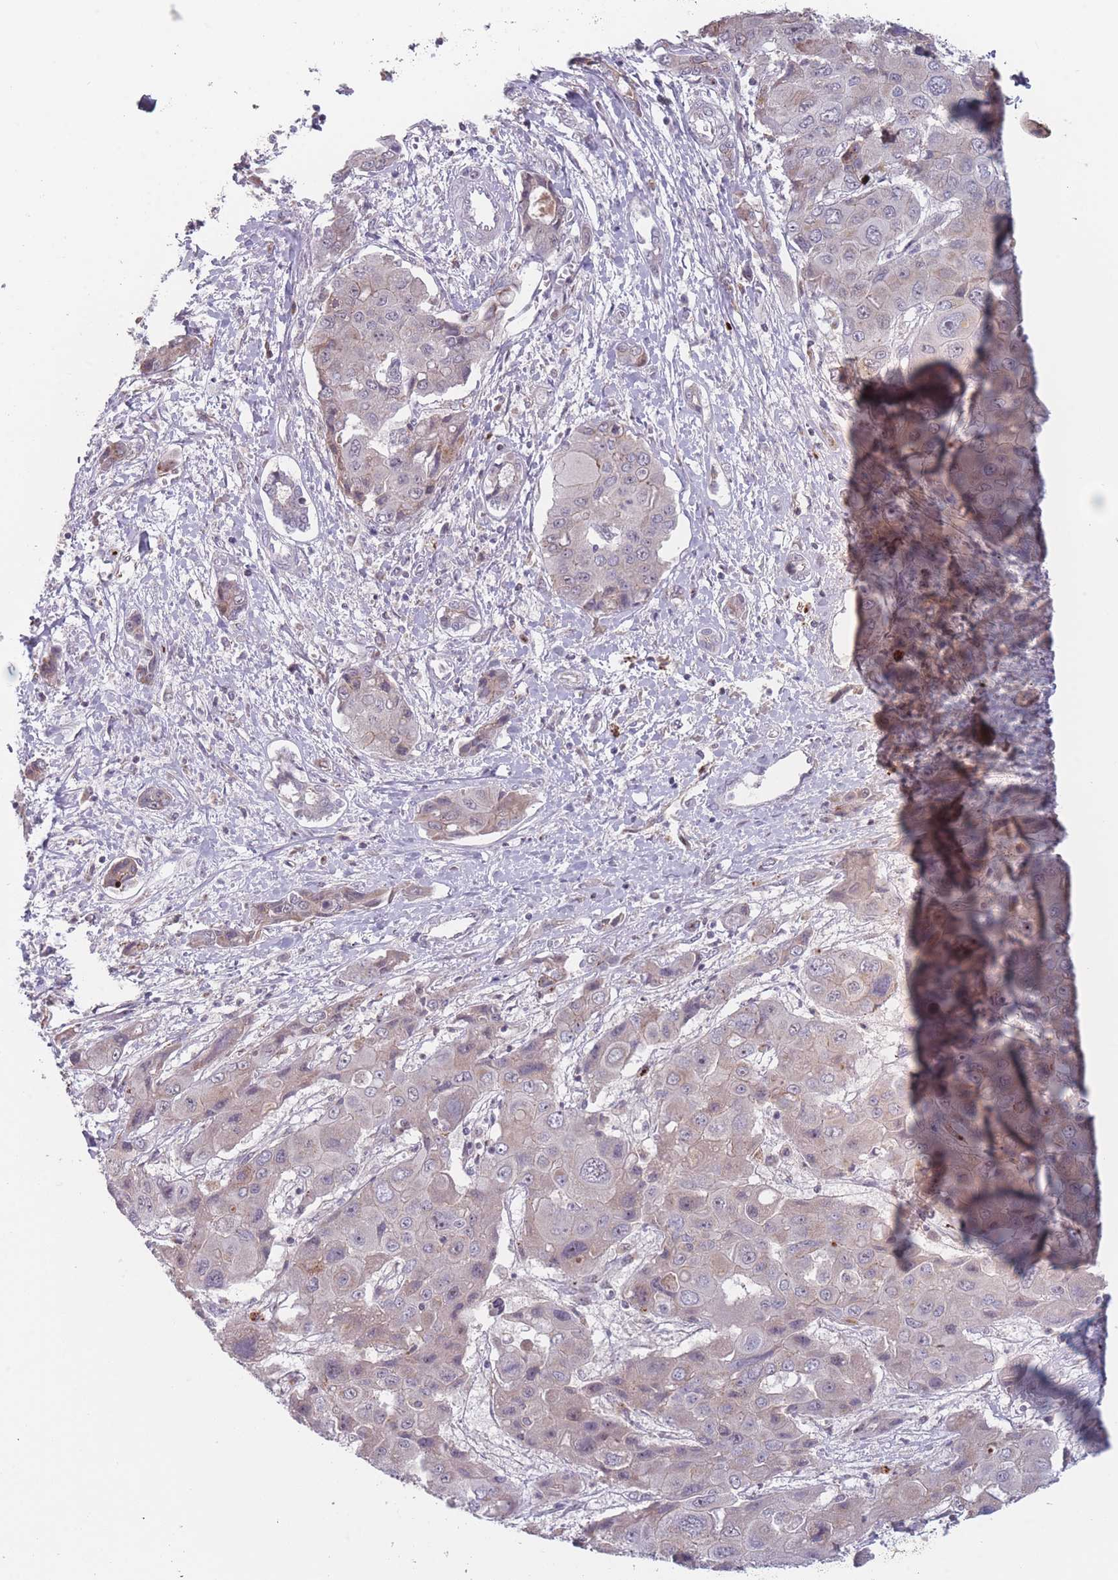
{"staining": {"intensity": "weak", "quantity": "<25%", "location": "cytoplasmic/membranous"}, "tissue": "liver cancer", "cell_type": "Tumor cells", "image_type": "cancer", "snomed": [{"axis": "morphology", "description": "Cholangiocarcinoma"}, {"axis": "topography", "description": "Liver"}], "caption": "A high-resolution histopathology image shows IHC staining of cholangiocarcinoma (liver), which reveals no significant staining in tumor cells.", "gene": "TMEM232", "patient": {"sex": "male", "age": 67}}